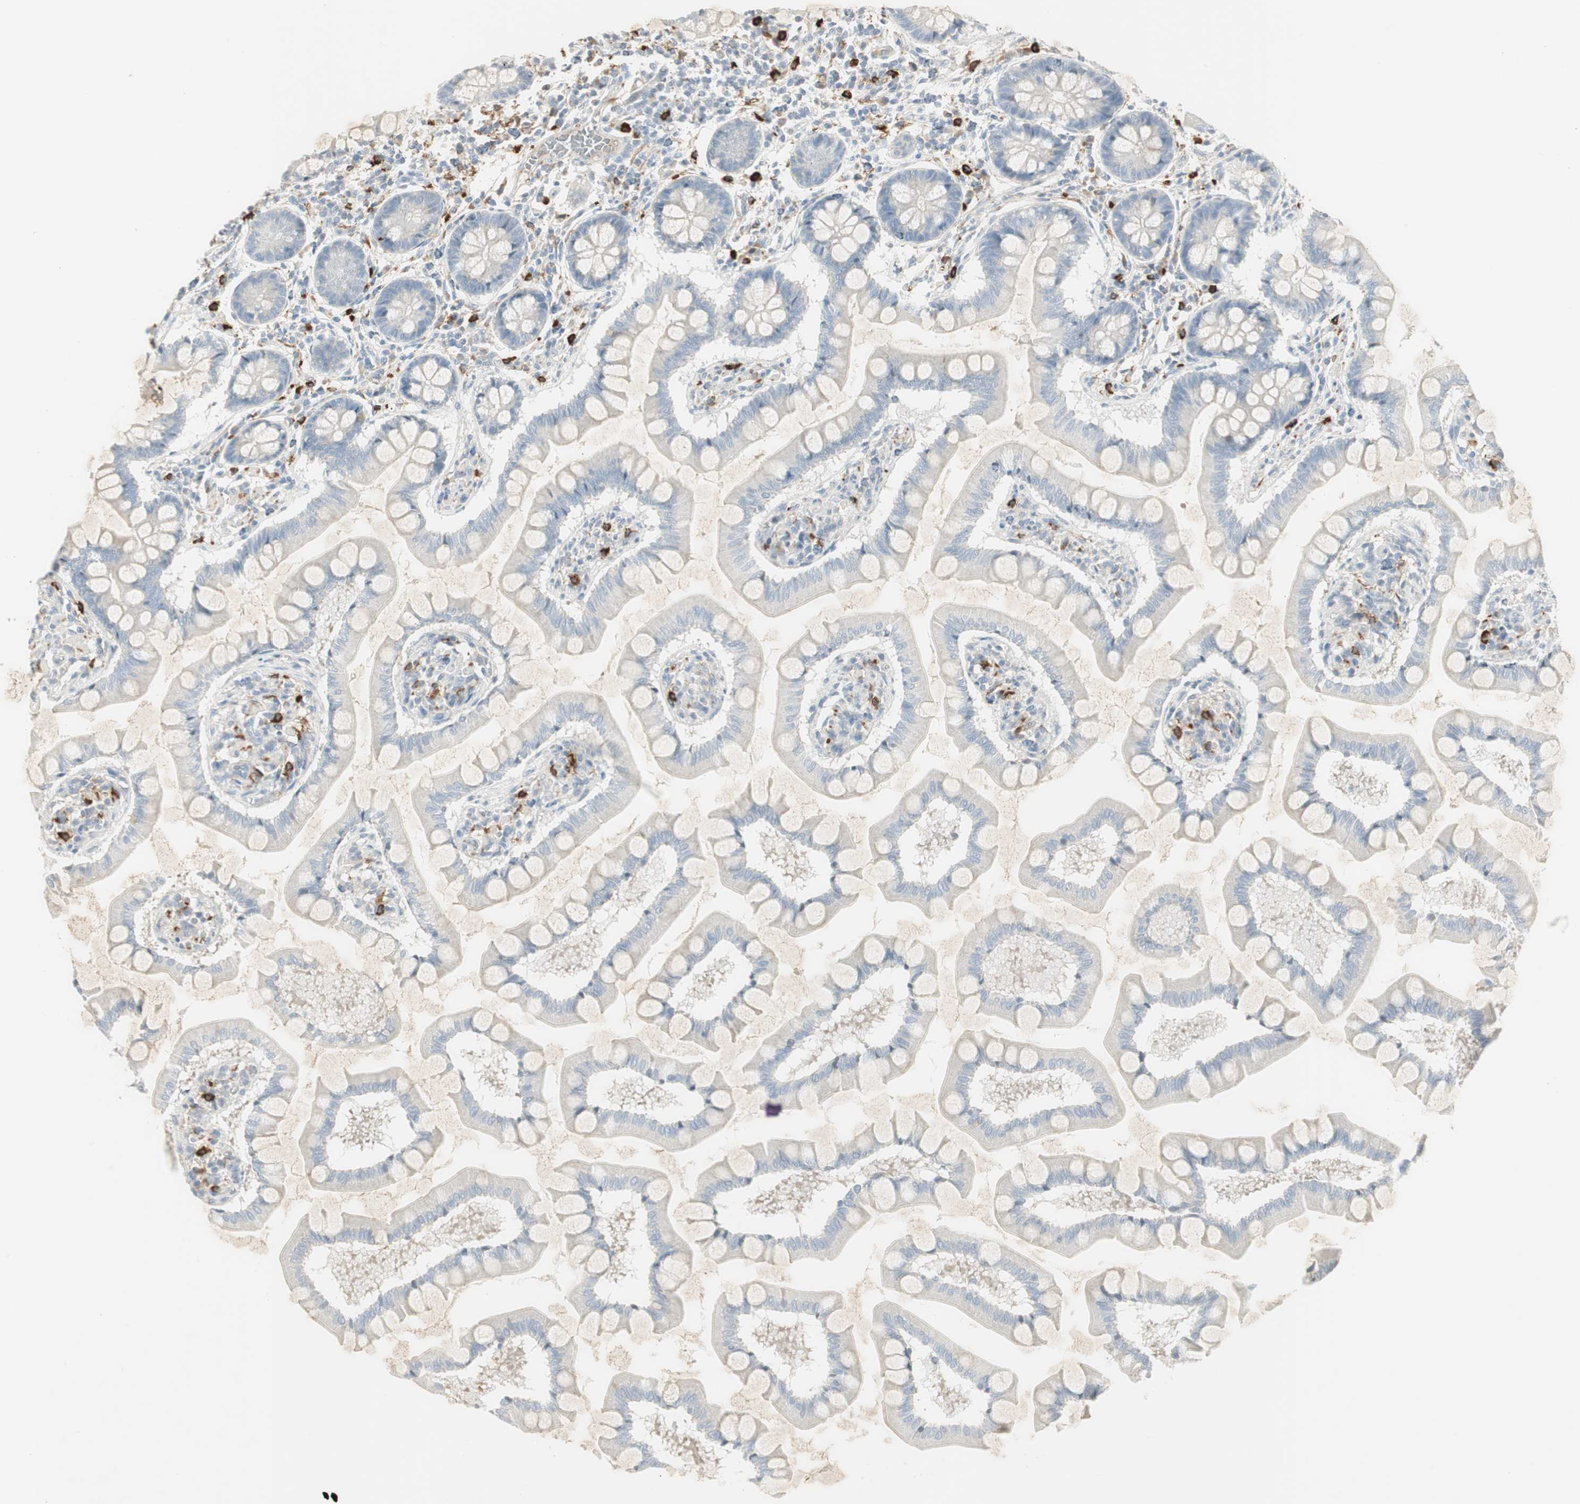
{"staining": {"intensity": "negative", "quantity": "none", "location": "none"}, "tissue": "small intestine", "cell_type": "Glandular cells", "image_type": "normal", "snomed": [{"axis": "morphology", "description": "Normal tissue, NOS"}, {"axis": "topography", "description": "Small intestine"}], "caption": "Small intestine was stained to show a protein in brown. There is no significant expression in glandular cells. (Brightfield microscopy of DAB (3,3'-diaminobenzidine) immunohistochemistry (IHC) at high magnification).", "gene": "MAPRE3", "patient": {"sex": "male", "age": 41}}